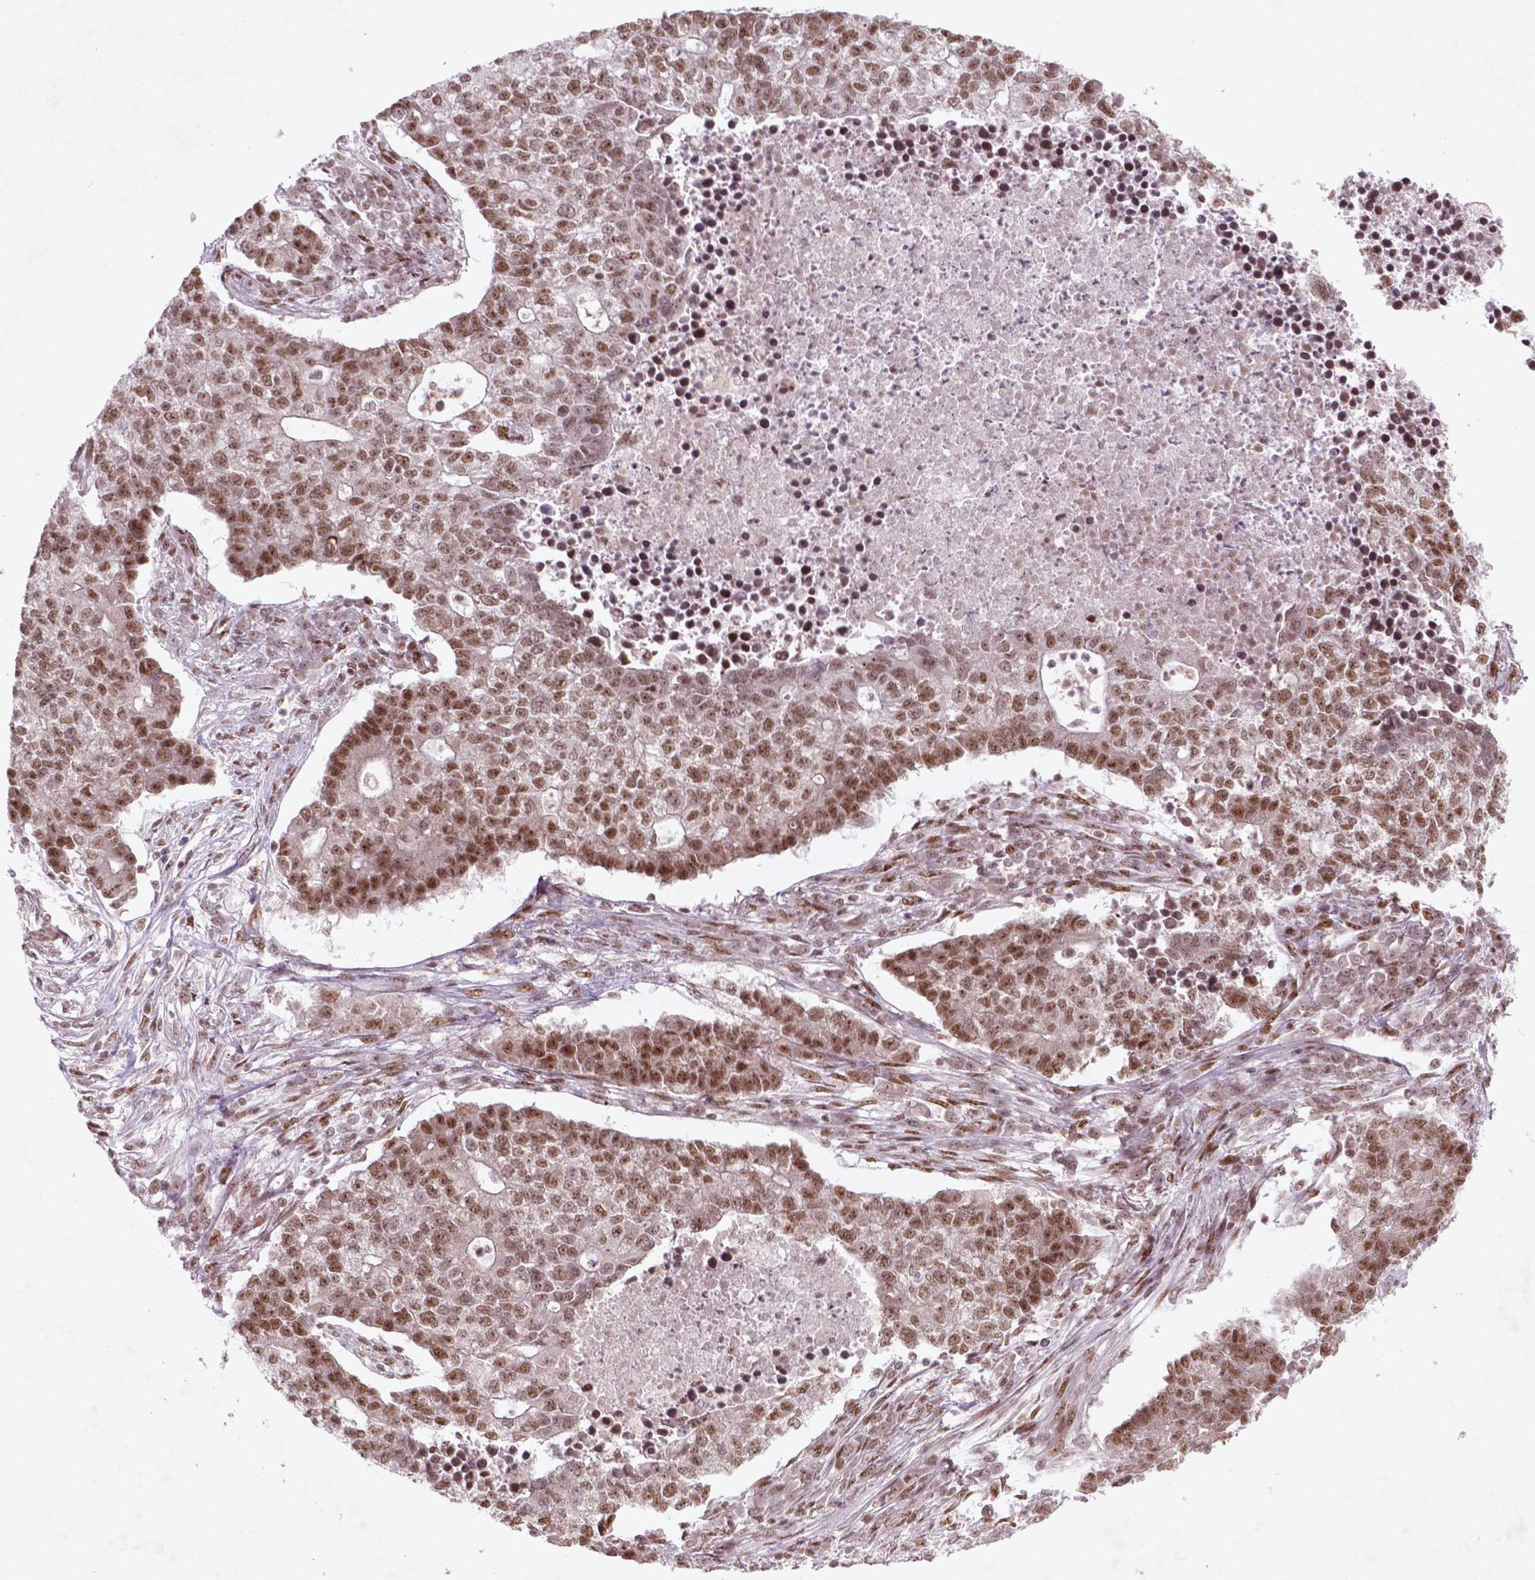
{"staining": {"intensity": "moderate", "quantity": ">75%", "location": "nuclear"}, "tissue": "lung cancer", "cell_type": "Tumor cells", "image_type": "cancer", "snomed": [{"axis": "morphology", "description": "Adenocarcinoma, NOS"}, {"axis": "topography", "description": "Lung"}], "caption": "Human lung cancer stained with a protein marker displays moderate staining in tumor cells.", "gene": "HMG20B", "patient": {"sex": "male", "age": 57}}